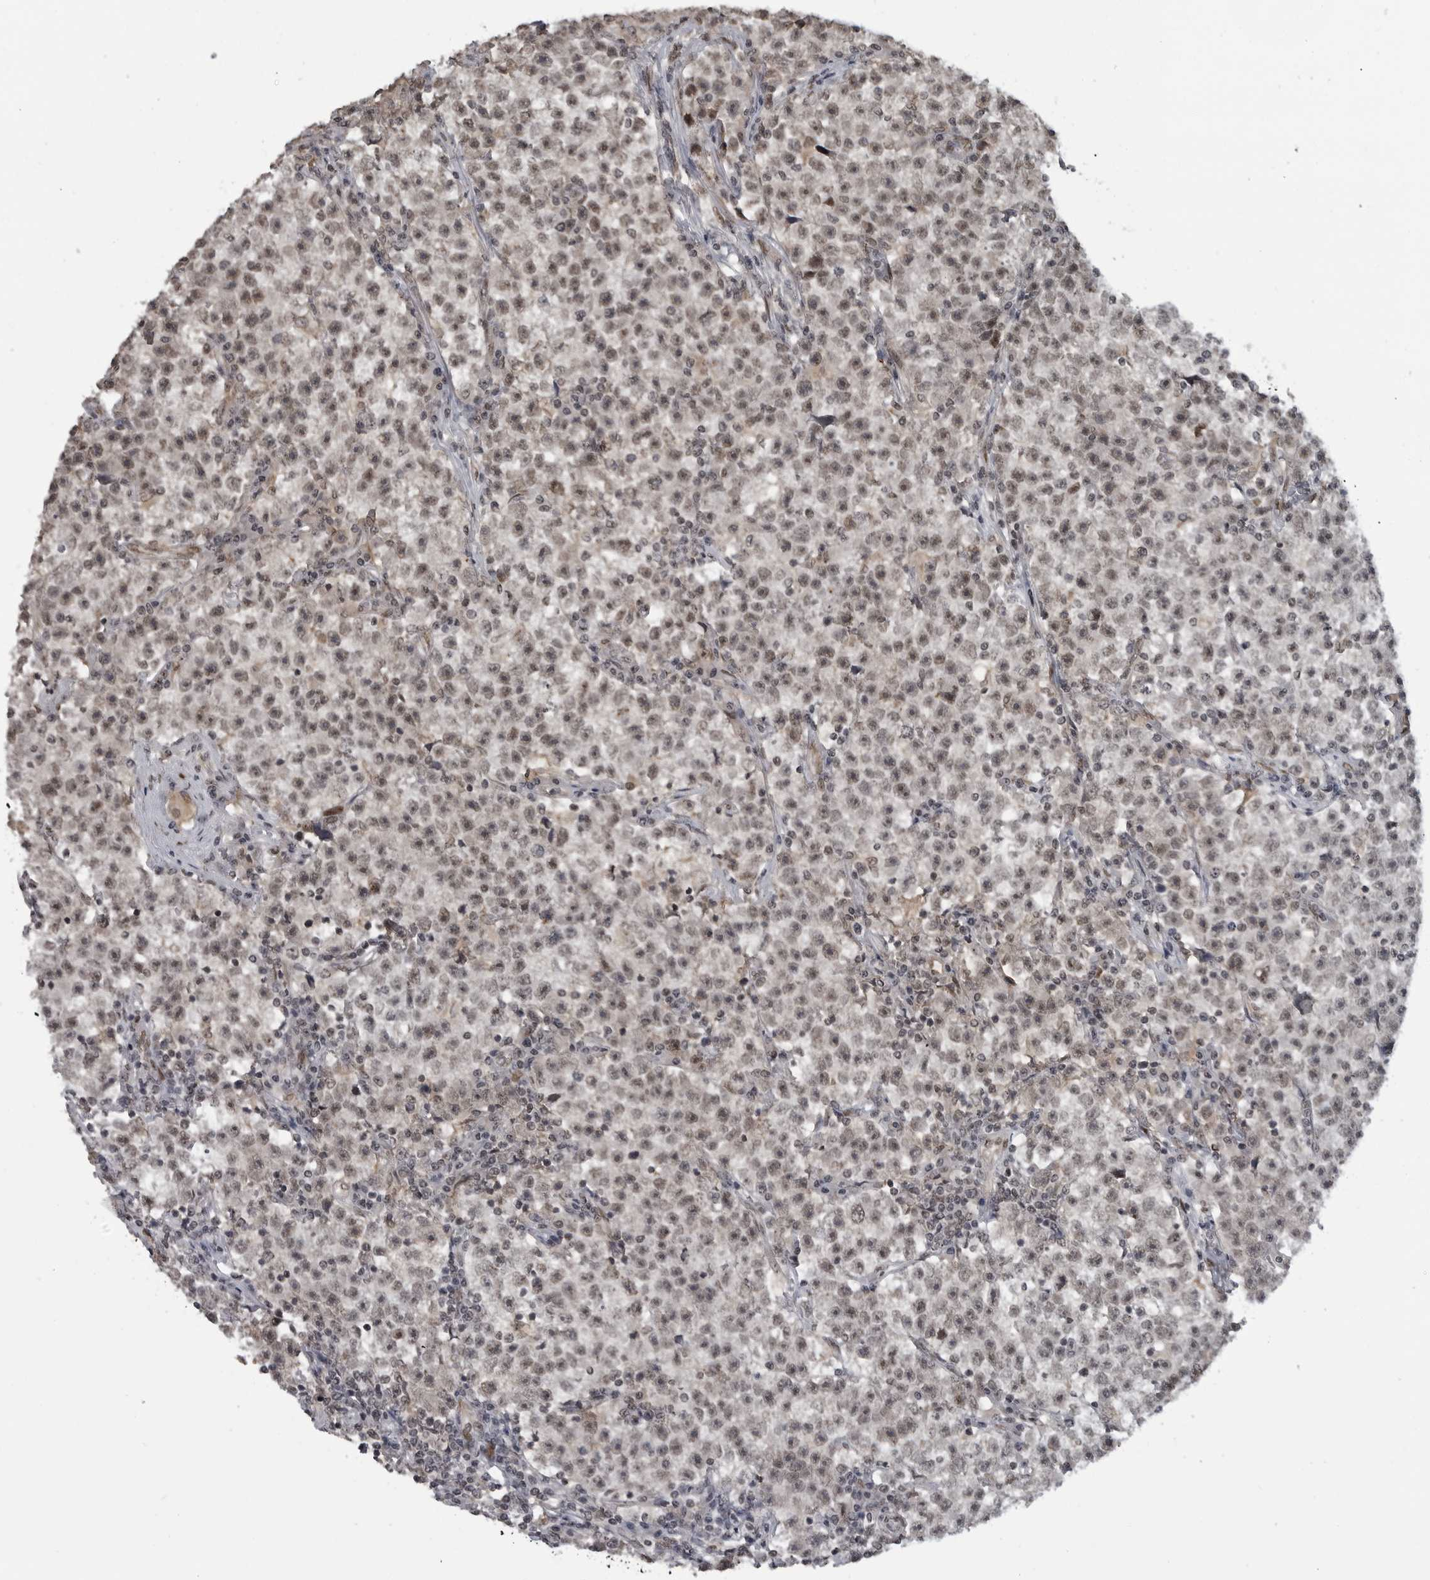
{"staining": {"intensity": "weak", "quantity": ">75%", "location": "nuclear"}, "tissue": "testis cancer", "cell_type": "Tumor cells", "image_type": "cancer", "snomed": [{"axis": "morphology", "description": "Seminoma, NOS"}, {"axis": "topography", "description": "Testis"}], "caption": "Protein expression analysis of human testis cancer (seminoma) reveals weak nuclear positivity in about >75% of tumor cells.", "gene": "C8orf58", "patient": {"sex": "male", "age": 22}}